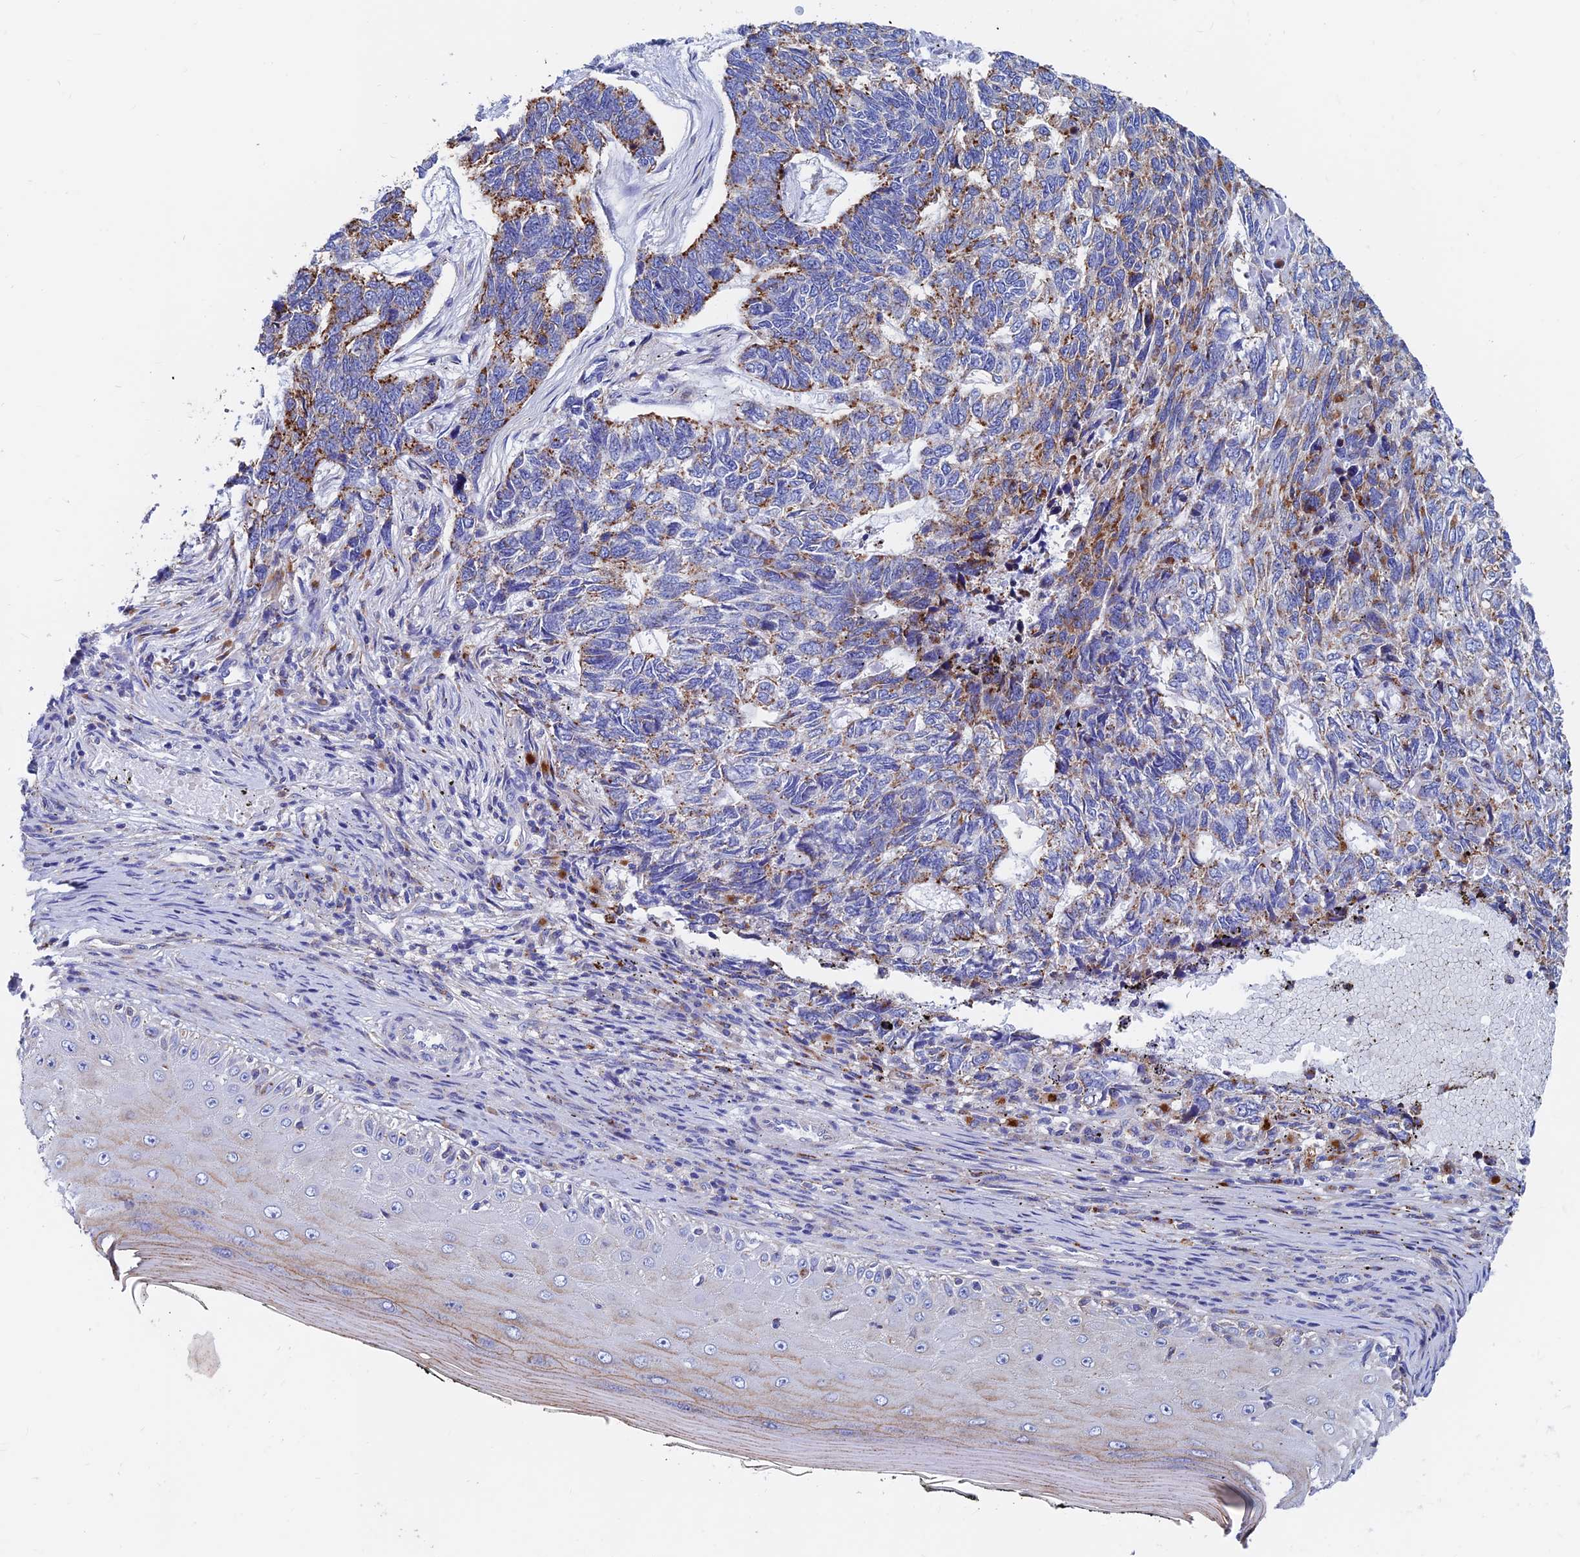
{"staining": {"intensity": "moderate", "quantity": ">75%", "location": "cytoplasmic/membranous"}, "tissue": "skin cancer", "cell_type": "Tumor cells", "image_type": "cancer", "snomed": [{"axis": "morphology", "description": "Basal cell carcinoma"}, {"axis": "topography", "description": "Skin"}], "caption": "Protein staining reveals moderate cytoplasmic/membranous positivity in approximately >75% of tumor cells in skin basal cell carcinoma.", "gene": "SPNS1", "patient": {"sex": "female", "age": 65}}